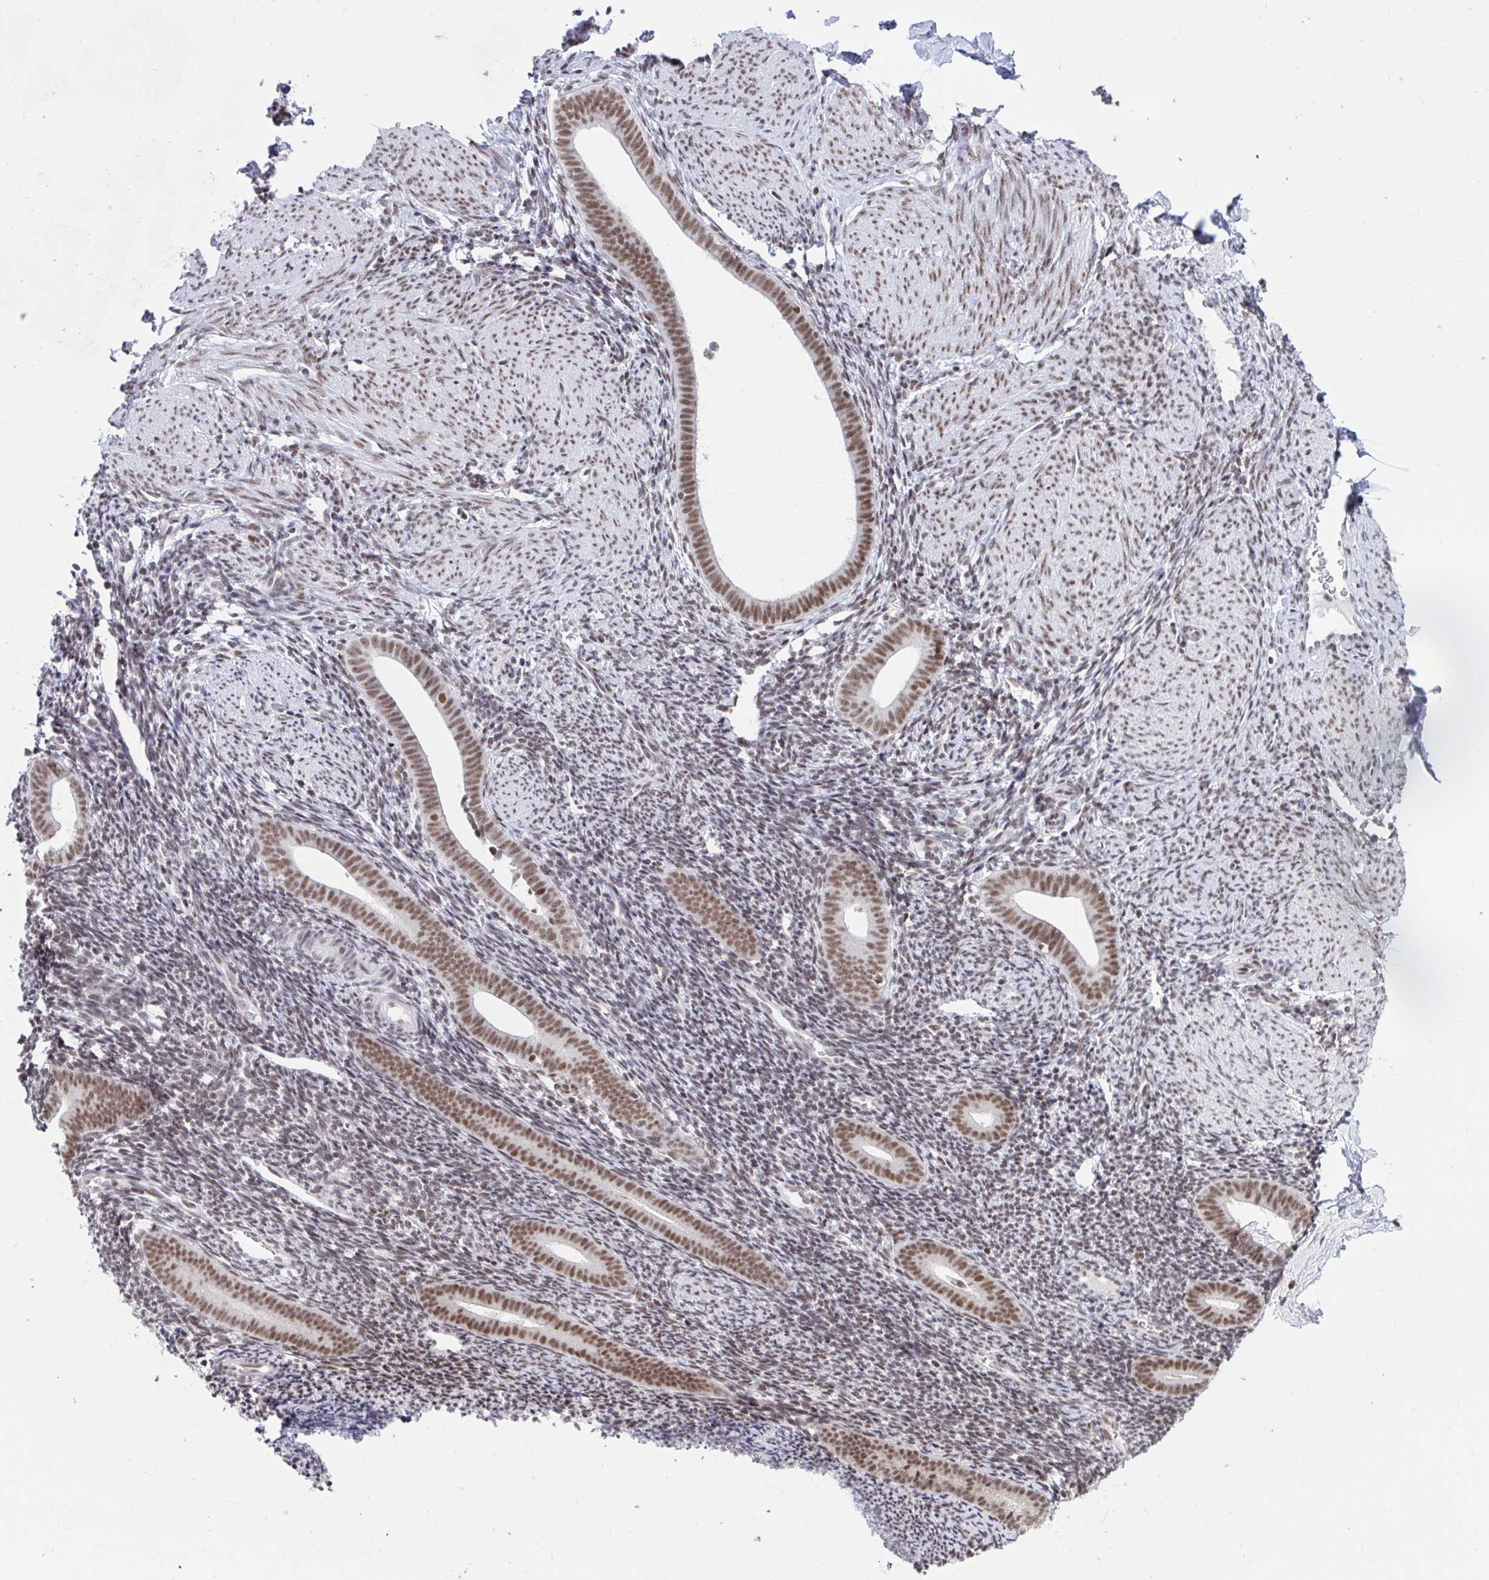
{"staining": {"intensity": "moderate", "quantity": "<25%", "location": "nuclear"}, "tissue": "endometrium", "cell_type": "Cells in endometrial stroma", "image_type": "normal", "snomed": [{"axis": "morphology", "description": "Normal tissue, NOS"}, {"axis": "topography", "description": "Endometrium"}], "caption": "The micrograph displays immunohistochemical staining of benign endometrium. There is moderate nuclear staining is appreciated in approximately <25% of cells in endometrial stroma.", "gene": "PHF10", "patient": {"sex": "female", "age": 39}}